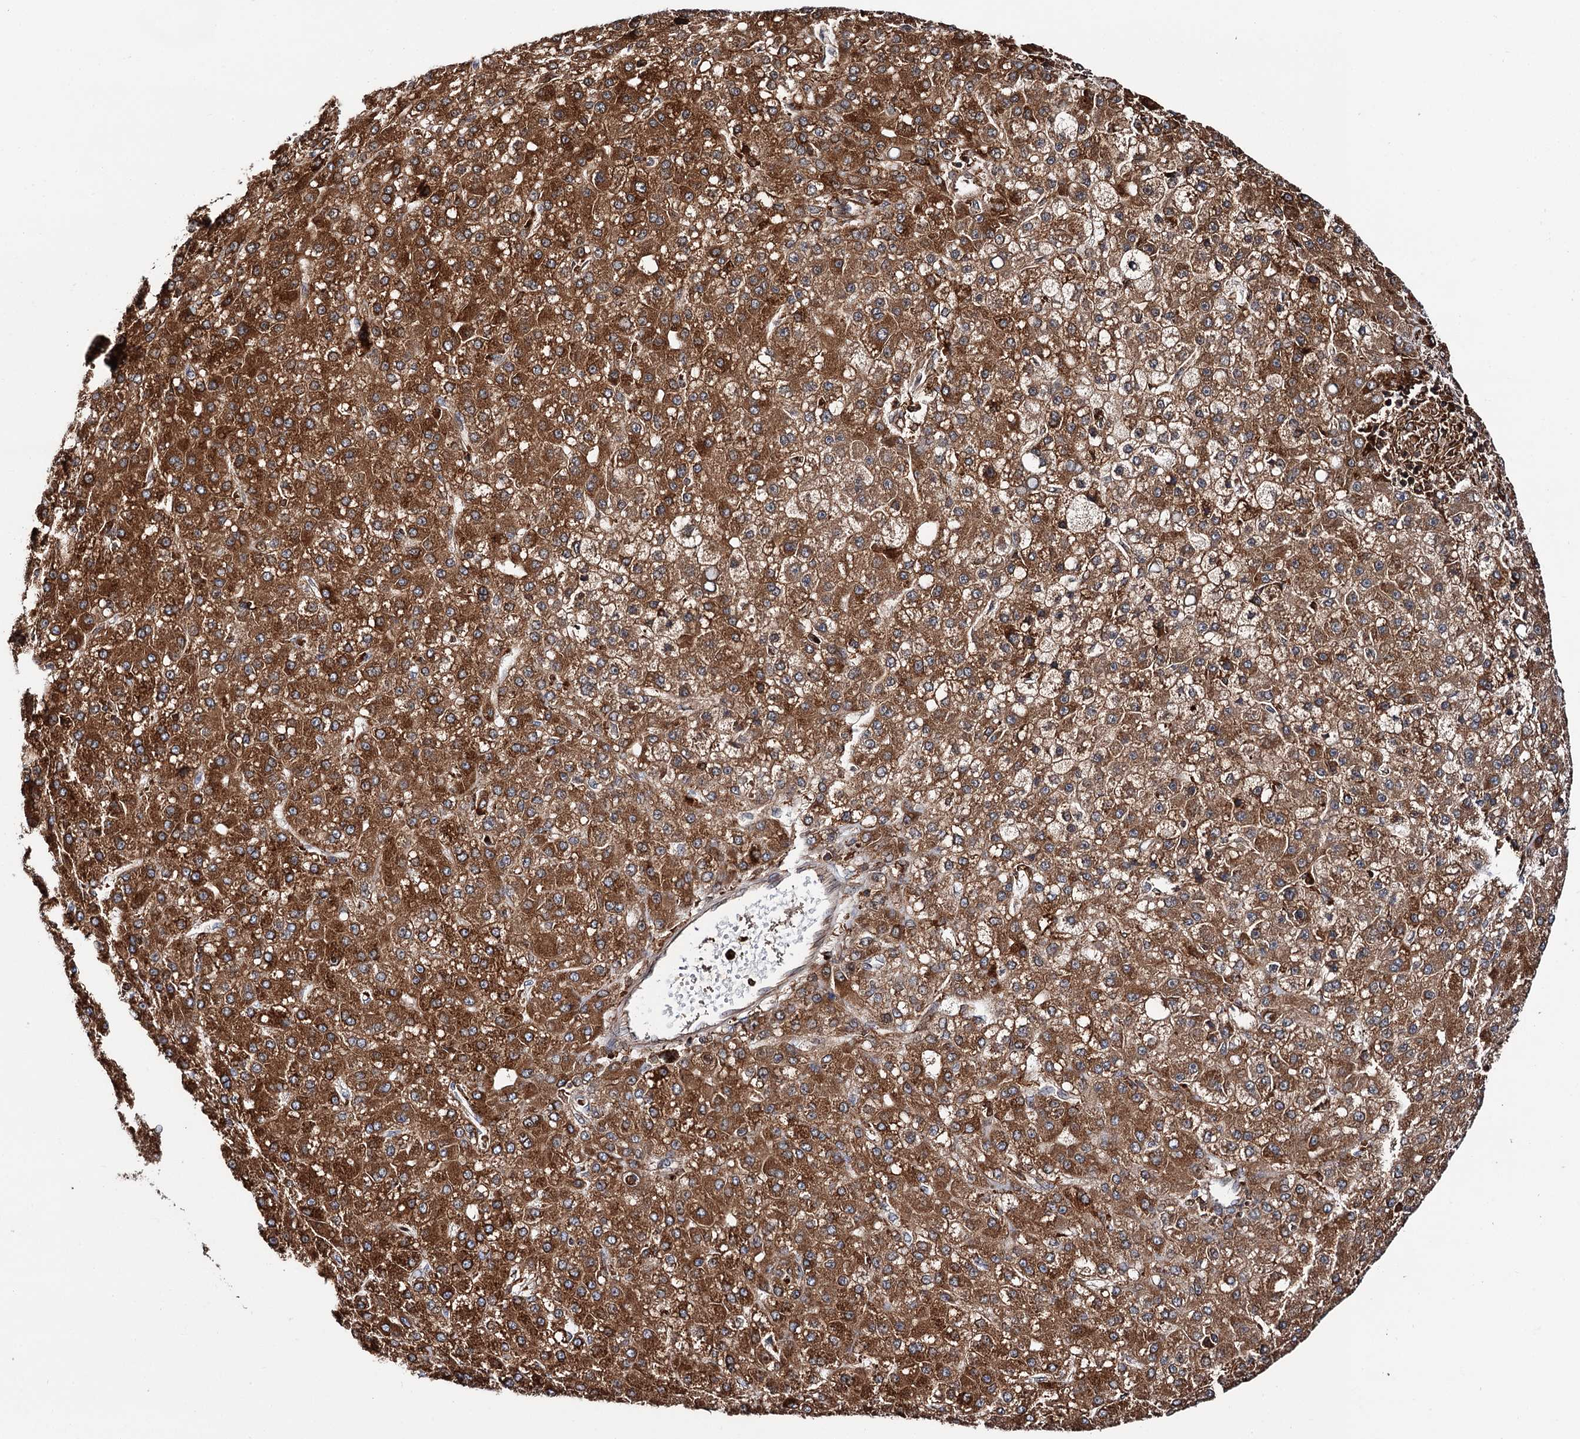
{"staining": {"intensity": "strong", "quantity": ">75%", "location": "cytoplasmic/membranous"}, "tissue": "liver cancer", "cell_type": "Tumor cells", "image_type": "cancer", "snomed": [{"axis": "morphology", "description": "Carcinoma, Hepatocellular, NOS"}, {"axis": "topography", "description": "Liver"}], "caption": "Human liver hepatocellular carcinoma stained for a protein (brown) demonstrates strong cytoplasmic/membranous positive positivity in approximately >75% of tumor cells.", "gene": "ERP29", "patient": {"sex": "male", "age": 67}}